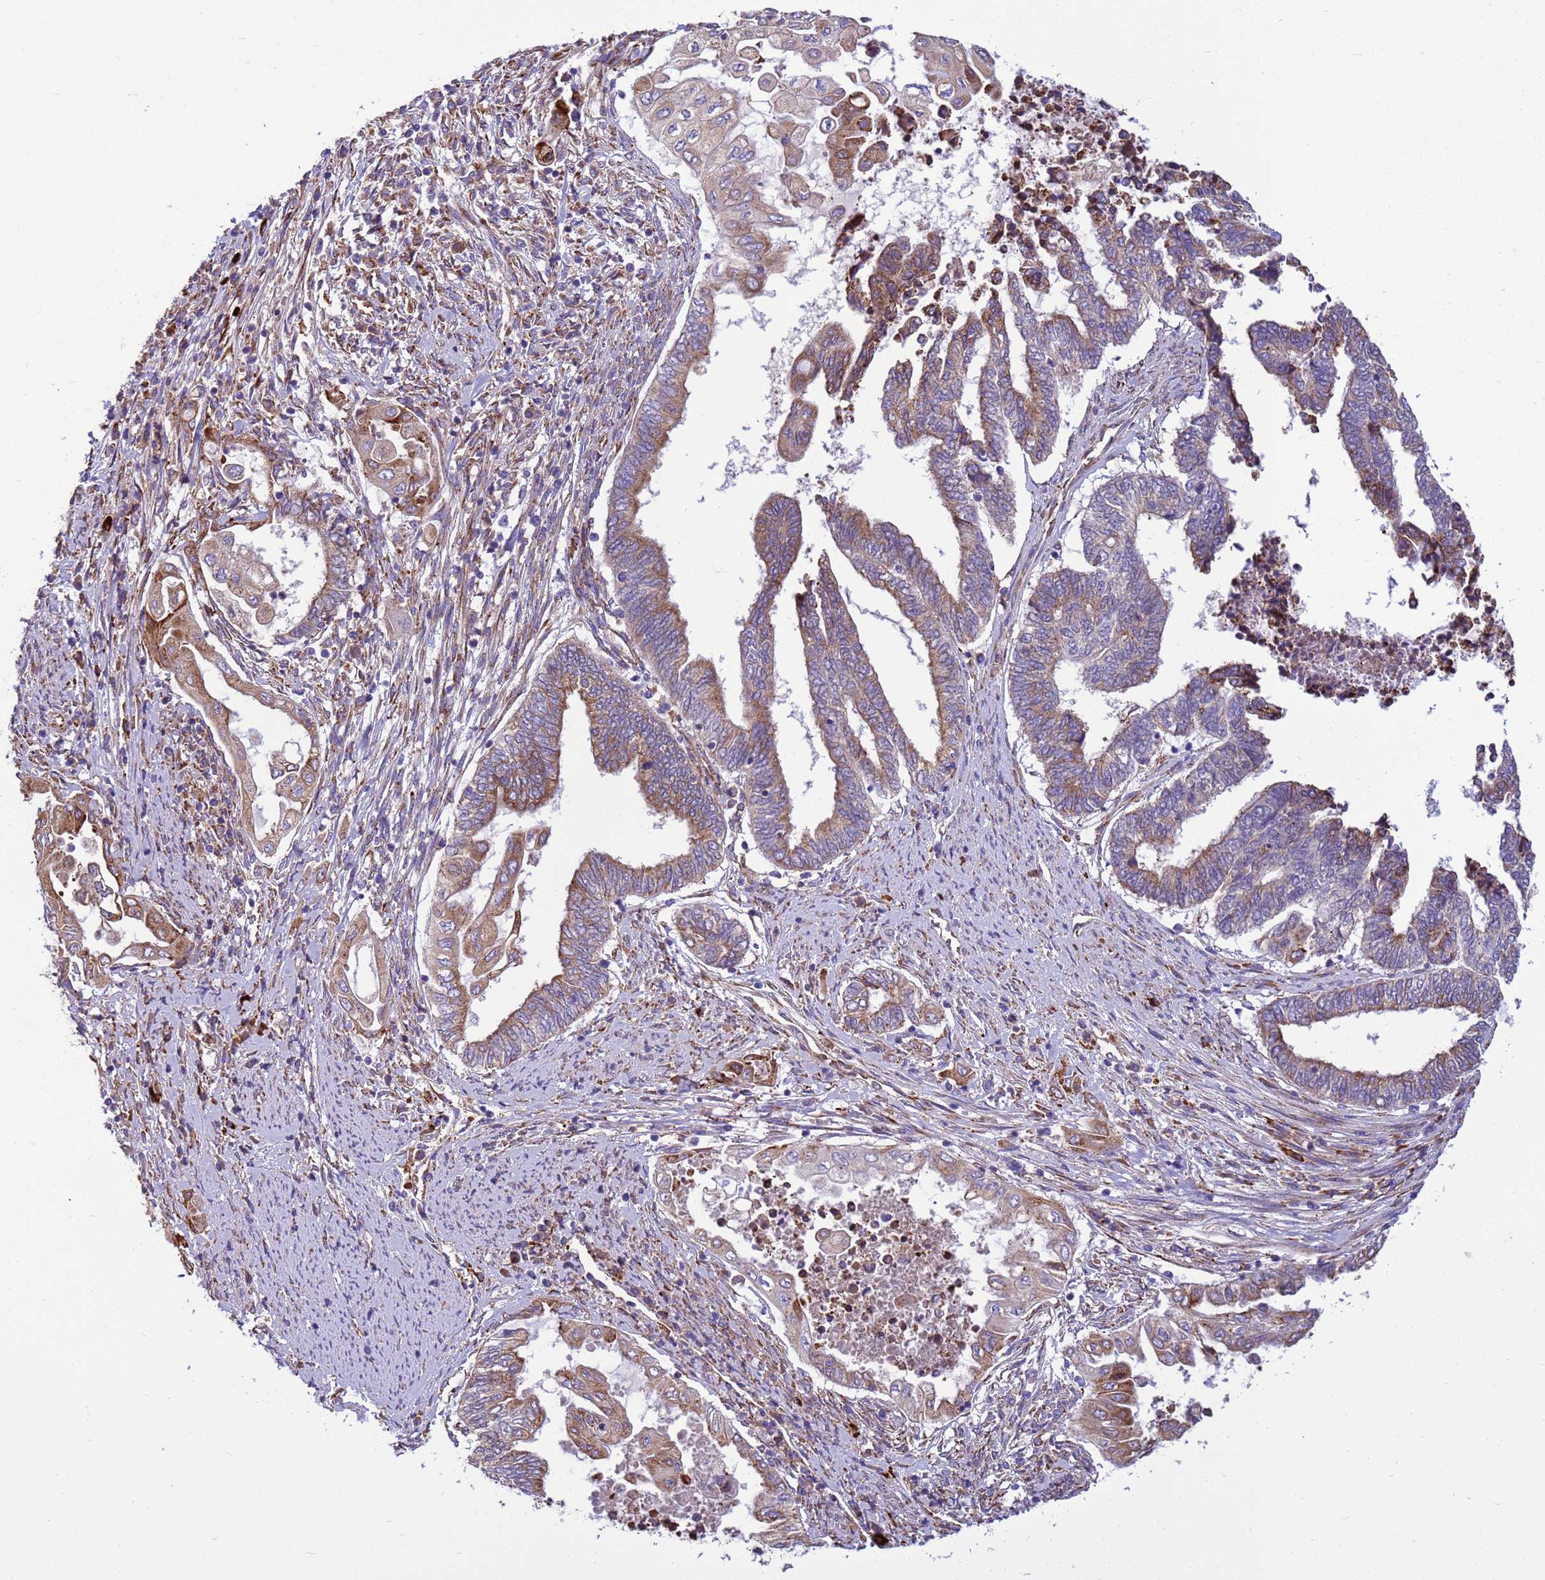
{"staining": {"intensity": "moderate", "quantity": "25%-75%", "location": "cytoplasmic/membranous"}, "tissue": "endometrial cancer", "cell_type": "Tumor cells", "image_type": "cancer", "snomed": [{"axis": "morphology", "description": "Adenocarcinoma, NOS"}, {"axis": "topography", "description": "Uterus"}, {"axis": "topography", "description": "Endometrium"}], "caption": "Endometrial cancer (adenocarcinoma) stained for a protein (brown) exhibits moderate cytoplasmic/membranous positive positivity in approximately 25%-75% of tumor cells.", "gene": "THAP5", "patient": {"sex": "female", "age": 70}}